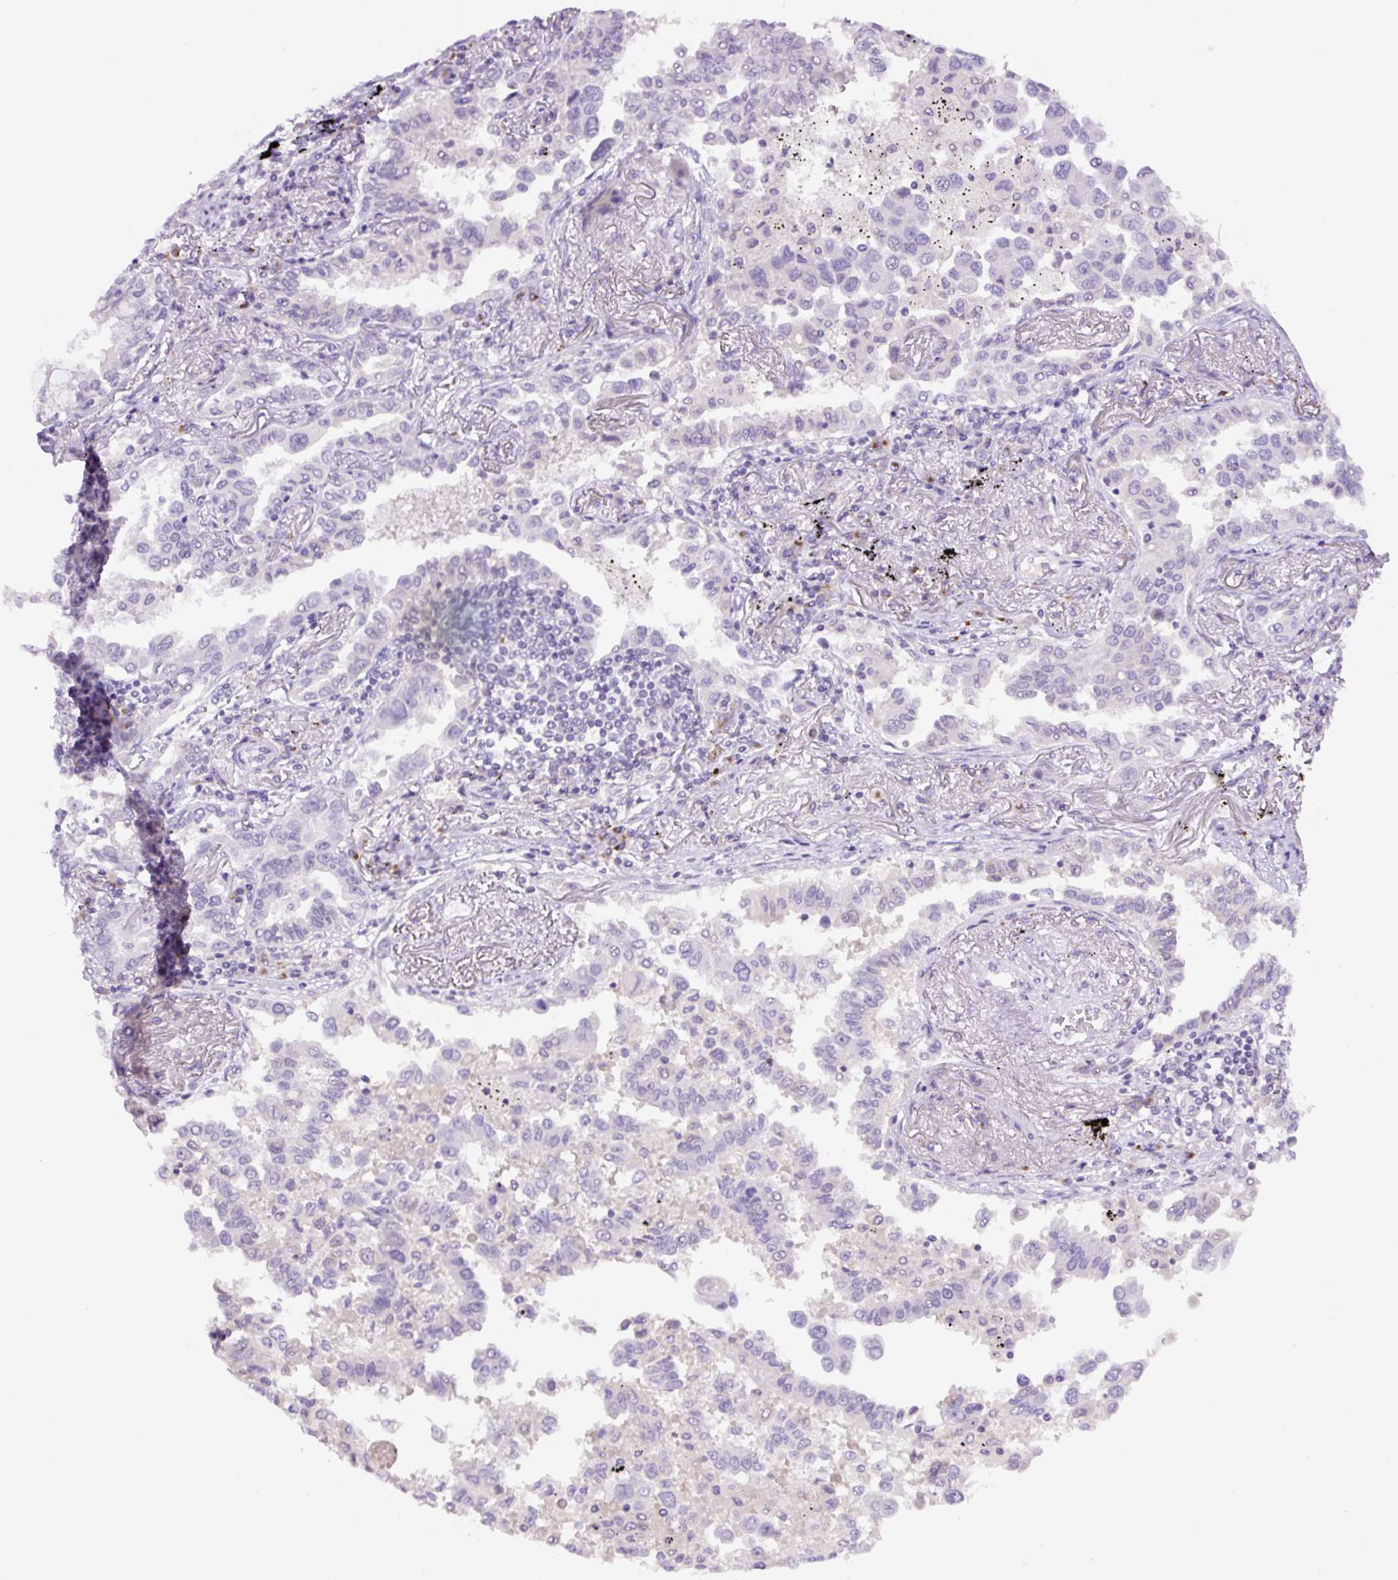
{"staining": {"intensity": "negative", "quantity": "none", "location": "none"}, "tissue": "lung cancer", "cell_type": "Tumor cells", "image_type": "cancer", "snomed": [{"axis": "morphology", "description": "Adenocarcinoma, NOS"}, {"axis": "topography", "description": "Lung"}], "caption": "Immunohistochemistry micrograph of neoplastic tissue: human adenocarcinoma (lung) stained with DAB (3,3'-diaminobenzidine) shows no significant protein positivity in tumor cells.", "gene": "MFSD3", "patient": {"sex": "male", "age": 67}}